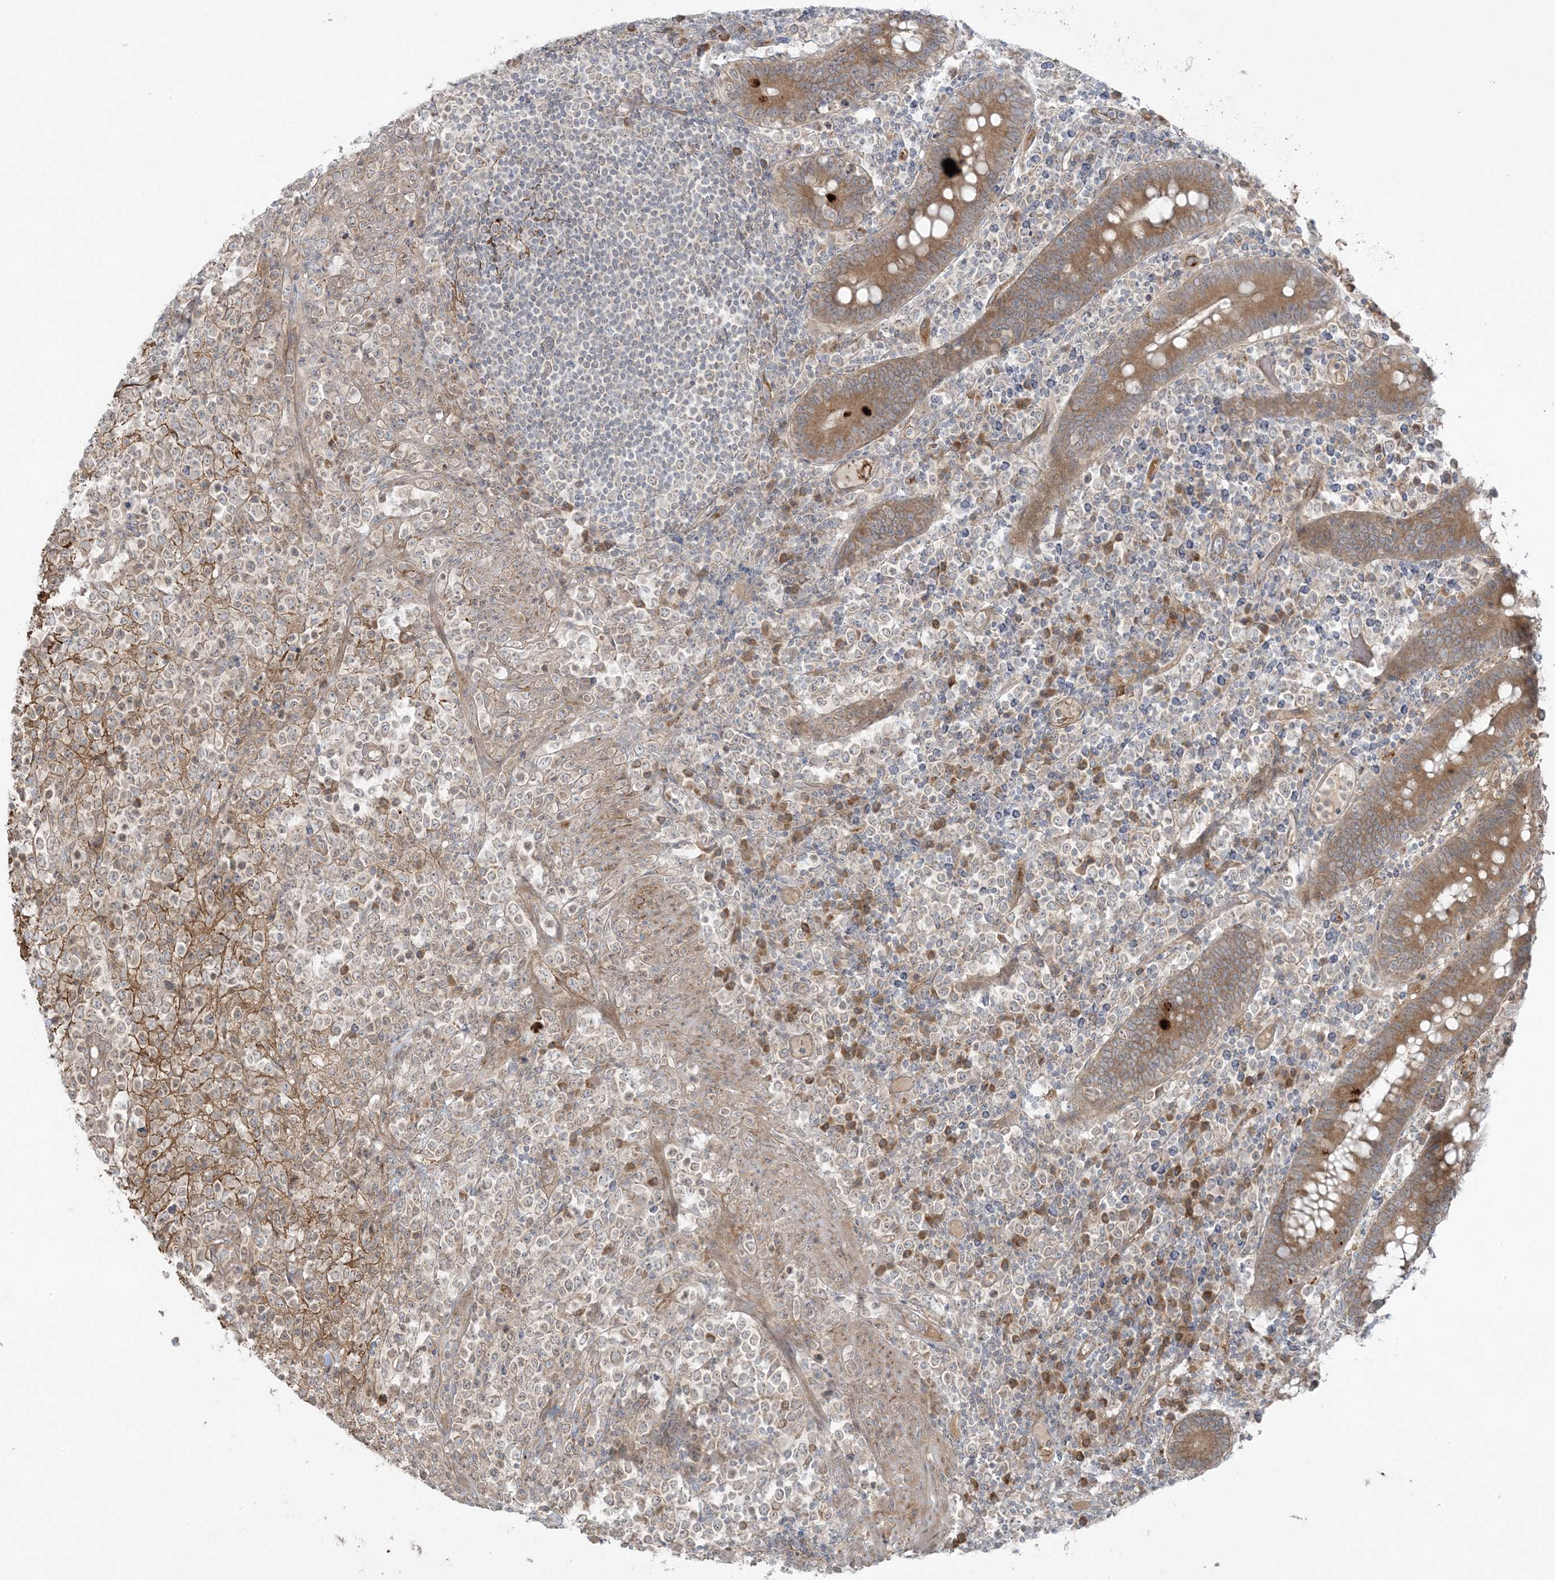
{"staining": {"intensity": "negative", "quantity": "none", "location": "none"}, "tissue": "lymphoma", "cell_type": "Tumor cells", "image_type": "cancer", "snomed": [{"axis": "morphology", "description": "Malignant lymphoma, non-Hodgkin's type, High grade"}, {"axis": "topography", "description": "Colon"}], "caption": "Lymphoma stained for a protein using IHC reveals no expression tumor cells.", "gene": "ZNF263", "patient": {"sex": "female", "age": 53}}